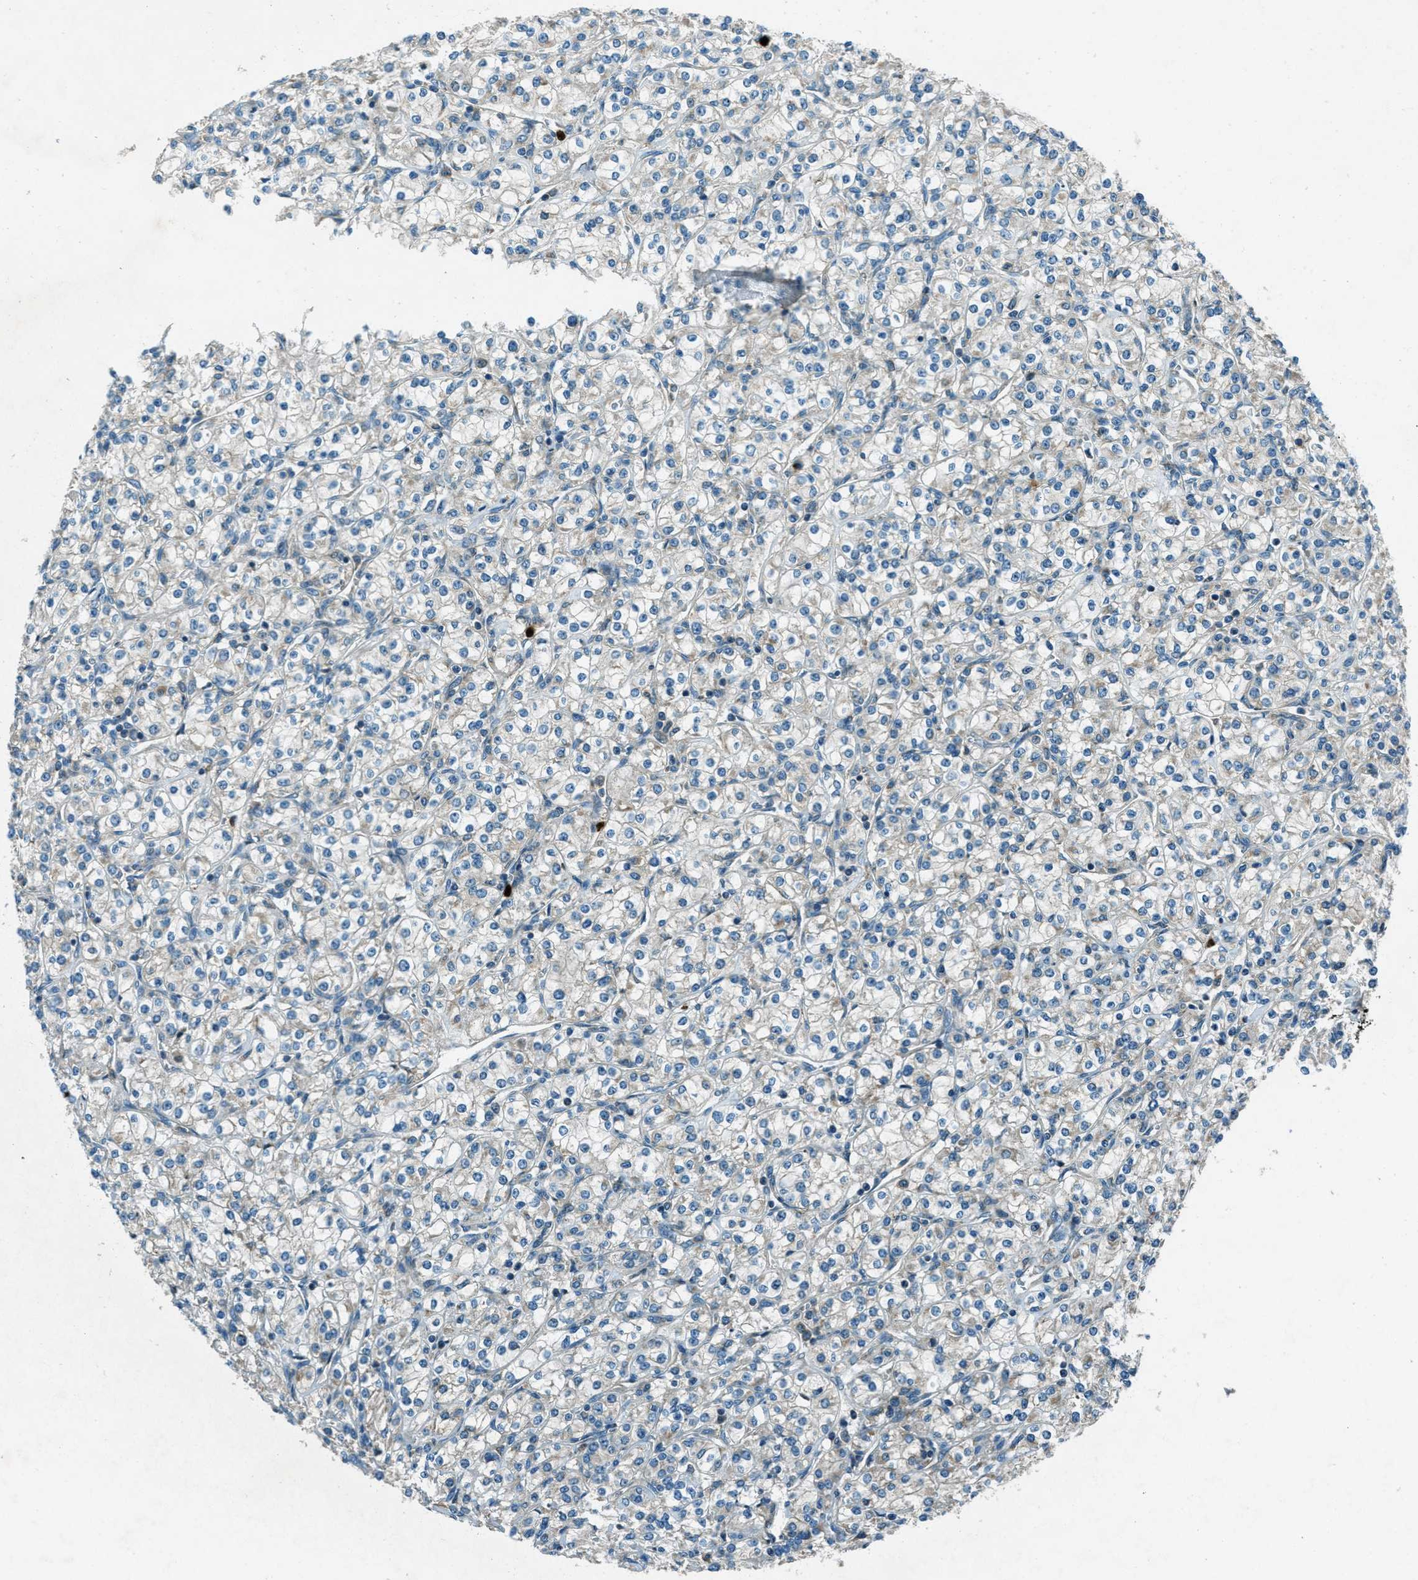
{"staining": {"intensity": "weak", "quantity": "<25%", "location": "cytoplasmic/membranous"}, "tissue": "renal cancer", "cell_type": "Tumor cells", "image_type": "cancer", "snomed": [{"axis": "morphology", "description": "Adenocarcinoma, NOS"}, {"axis": "topography", "description": "Kidney"}], "caption": "The micrograph shows no staining of tumor cells in renal cancer. Nuclei are stained in blue.", "gene": "FAR1", "patient": {"sex": "male", "age": 77}}